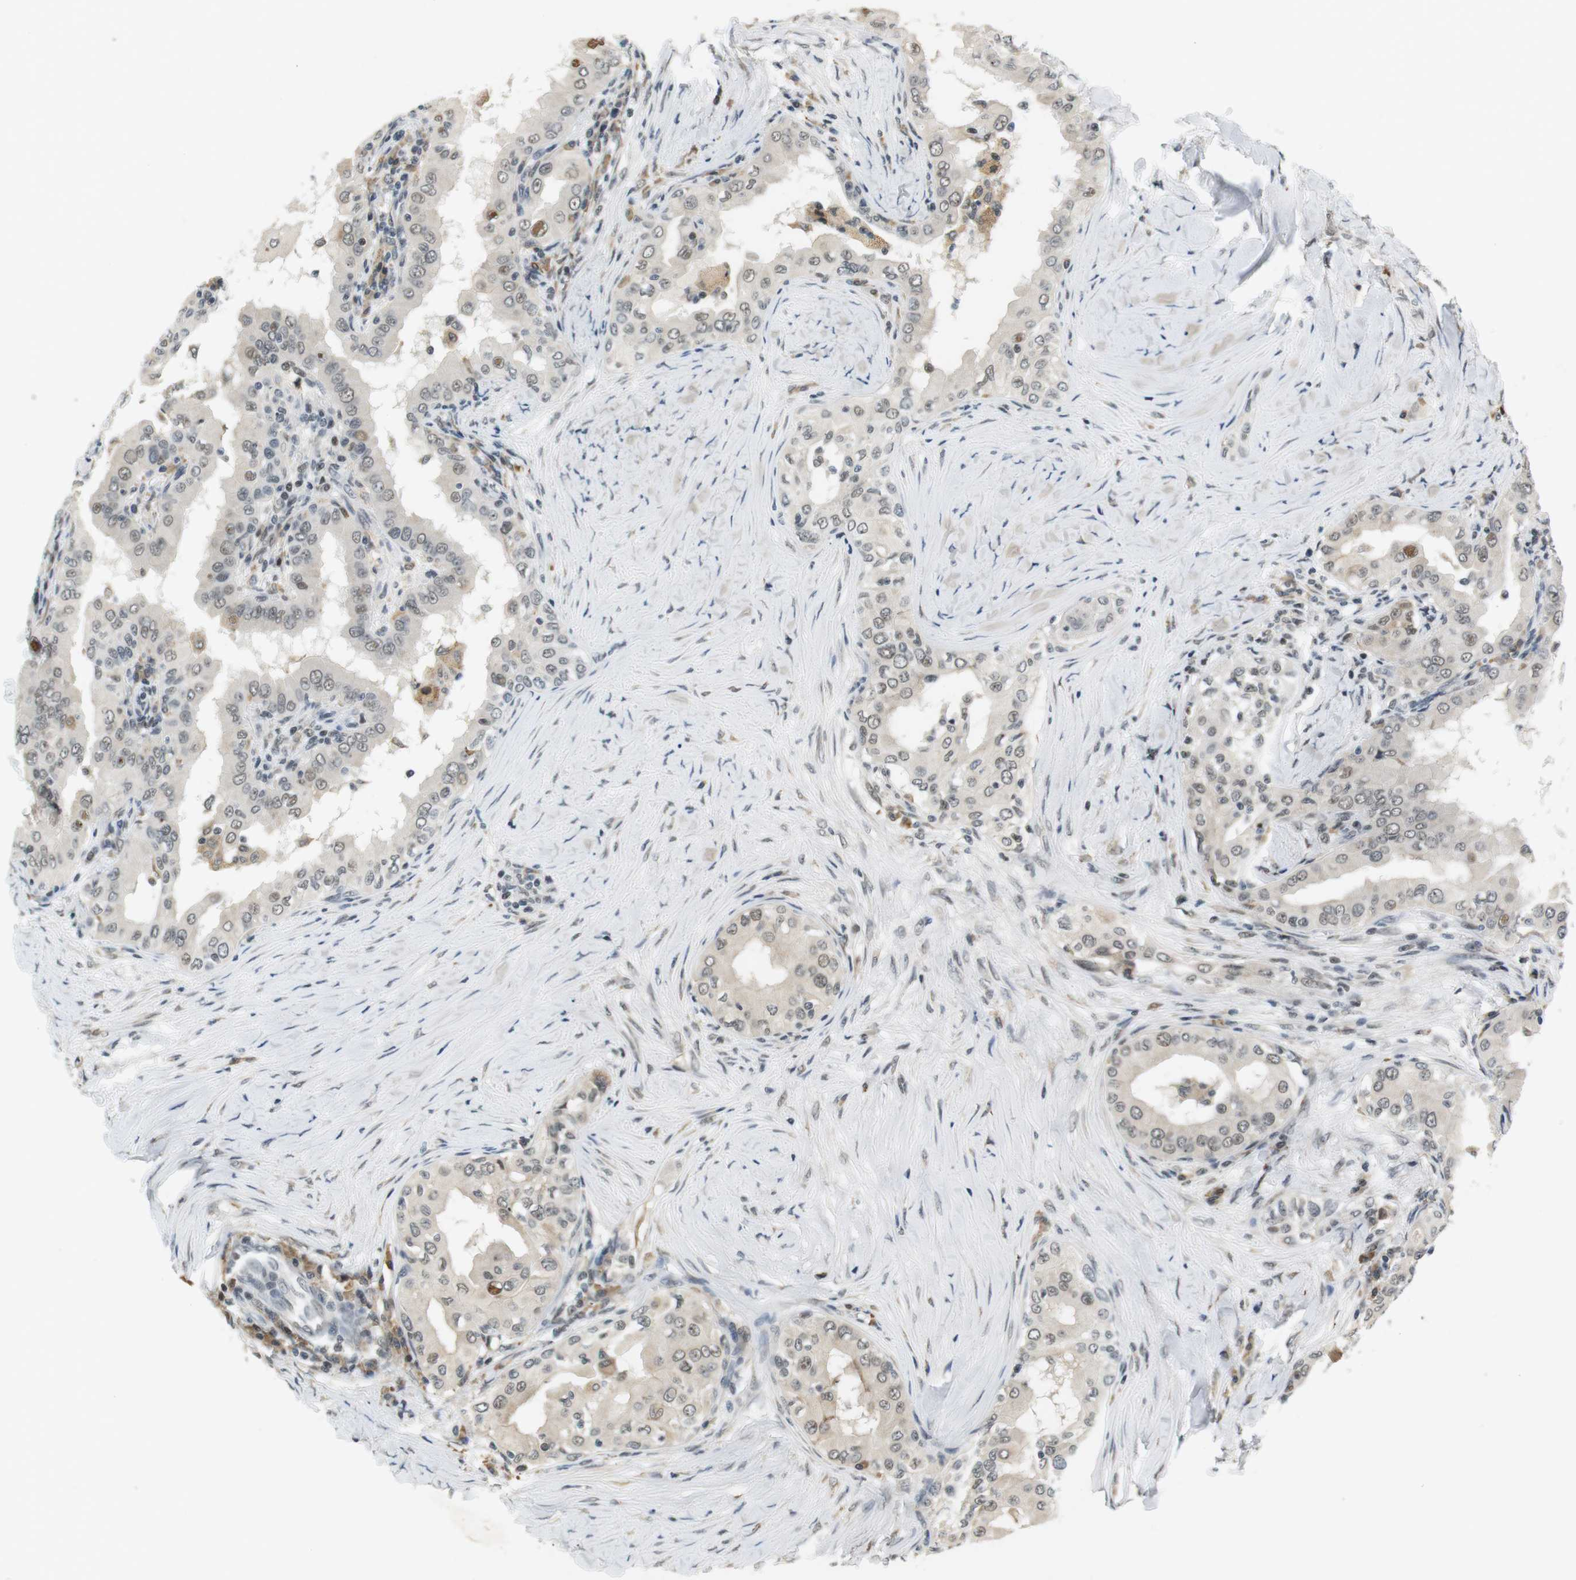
{"staining": {"intensity": "weak", "quantity": "25%-75%", "location": "nuclear"}, "tissue": "thyroid cancer", "cell_type": "Tumor cells", "image_type": "cancer", "snomed": [{"axis": "morphology", "description": "Papillary adenocarcinoma, NOS"}, {"axis": "topography", "description": "Thyroid gland"}], "caption": "There is low levels of weak nuclear expression in tumor cells of thyroid cancer, as demonstrated by immunohistochemical staining (brown color).", "gene": "RNF38", "patient": {"sex": "male", "age": 33}}